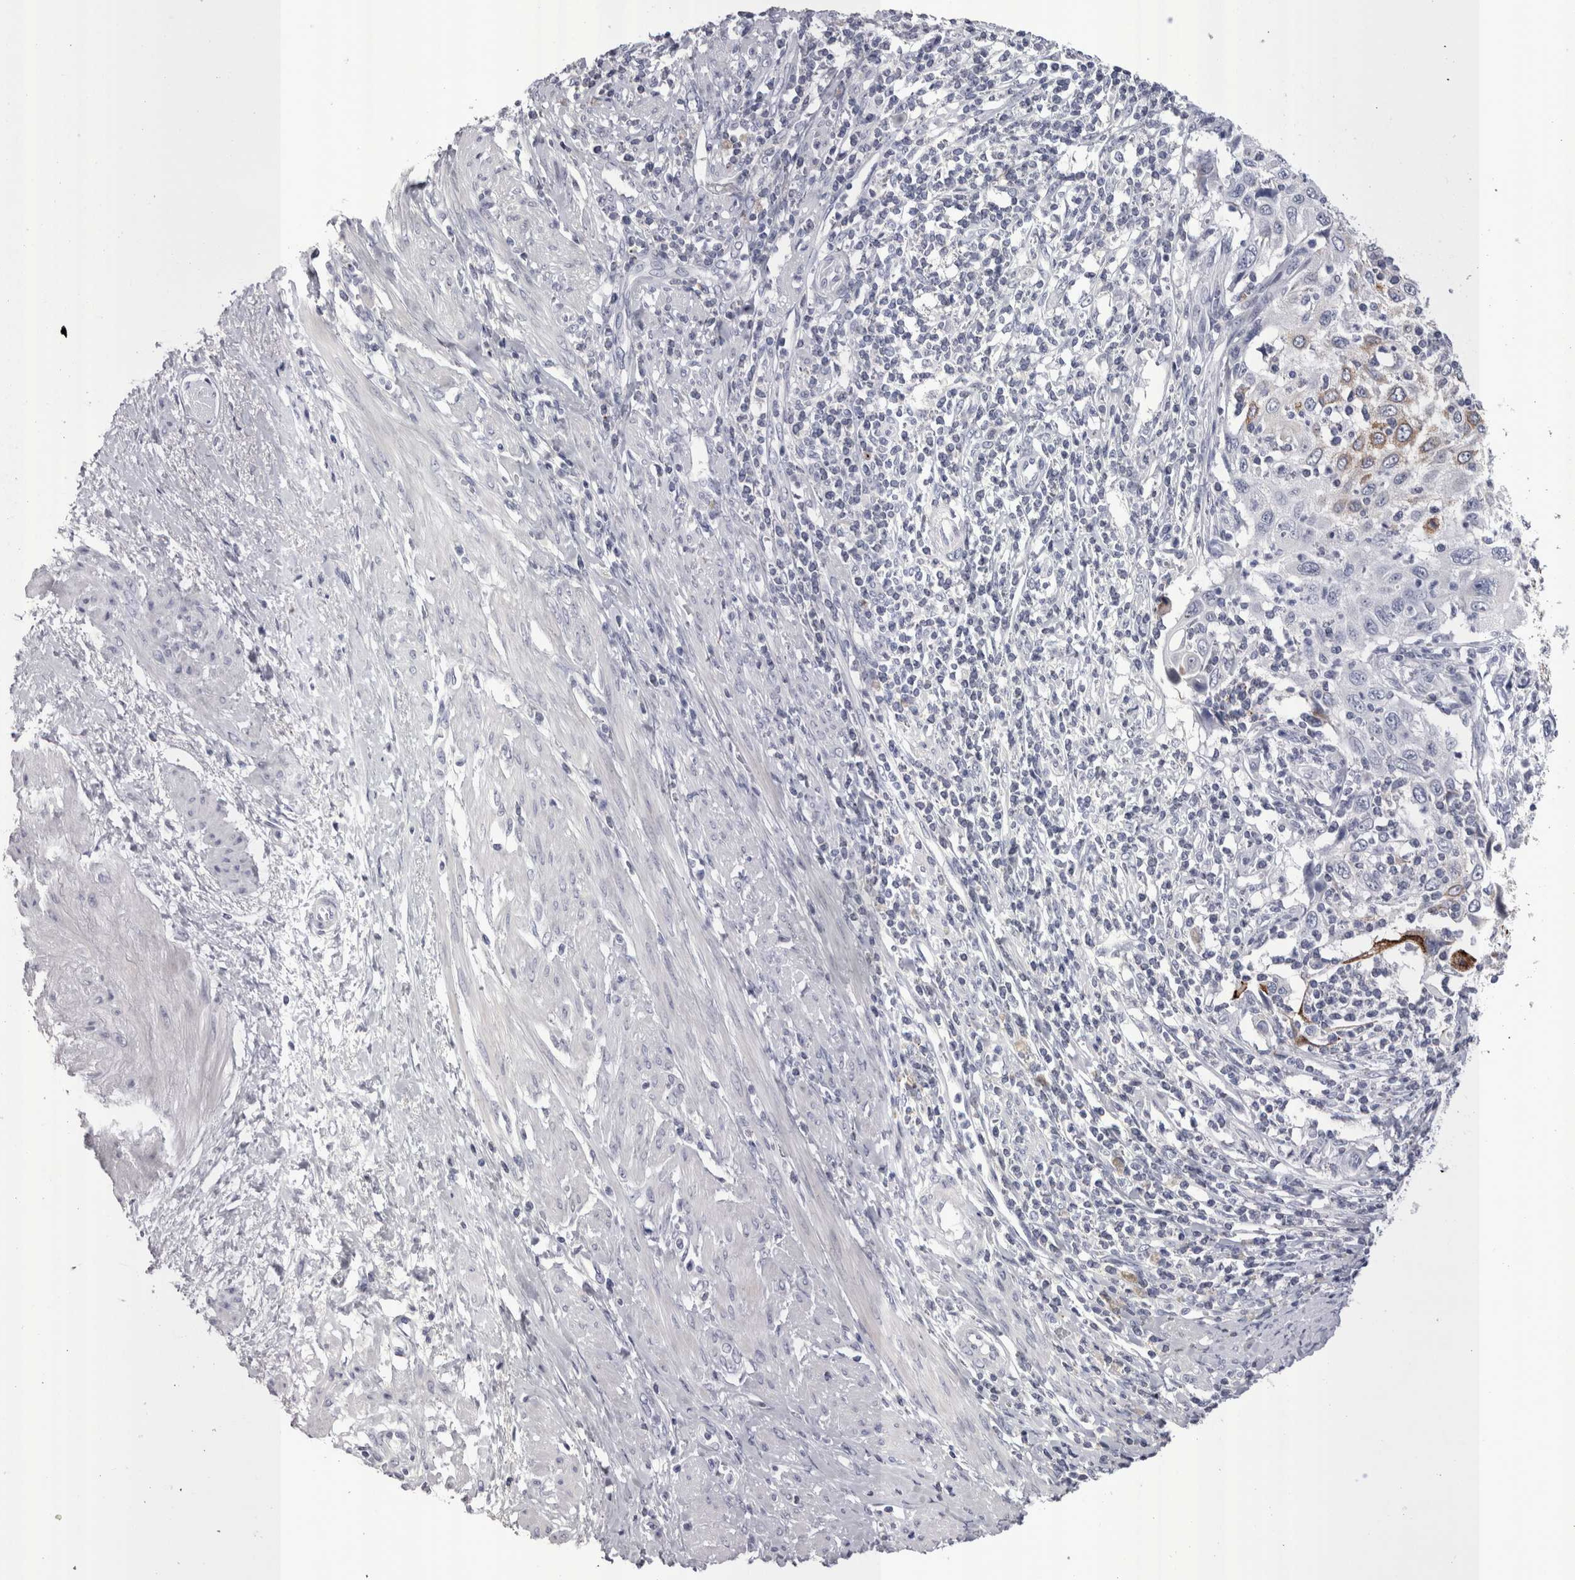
{"staining": {"intensity": "strong", "quantity": "25%-75%", "location": "cytoplasmic/membranous"}, "tissue": "cervical cancer", "cell_type": "Tumor cells", "image_type": "cancer", "snomed": [{"axis": "morphology", "description": "Squamous cell carcinoma, NOS"}, {"axis": "topography", "description": "Cervix"}], "caption": "IHC histopathology image of squamous cell carcinoma (cervical) stained for a protein (brown), which displays high levels of strong cytoplasmic/membranous expression in about 25%-75% of tumor cells.", "gene": "PWP2", "patient": {"sex": "female", "age": 70}}